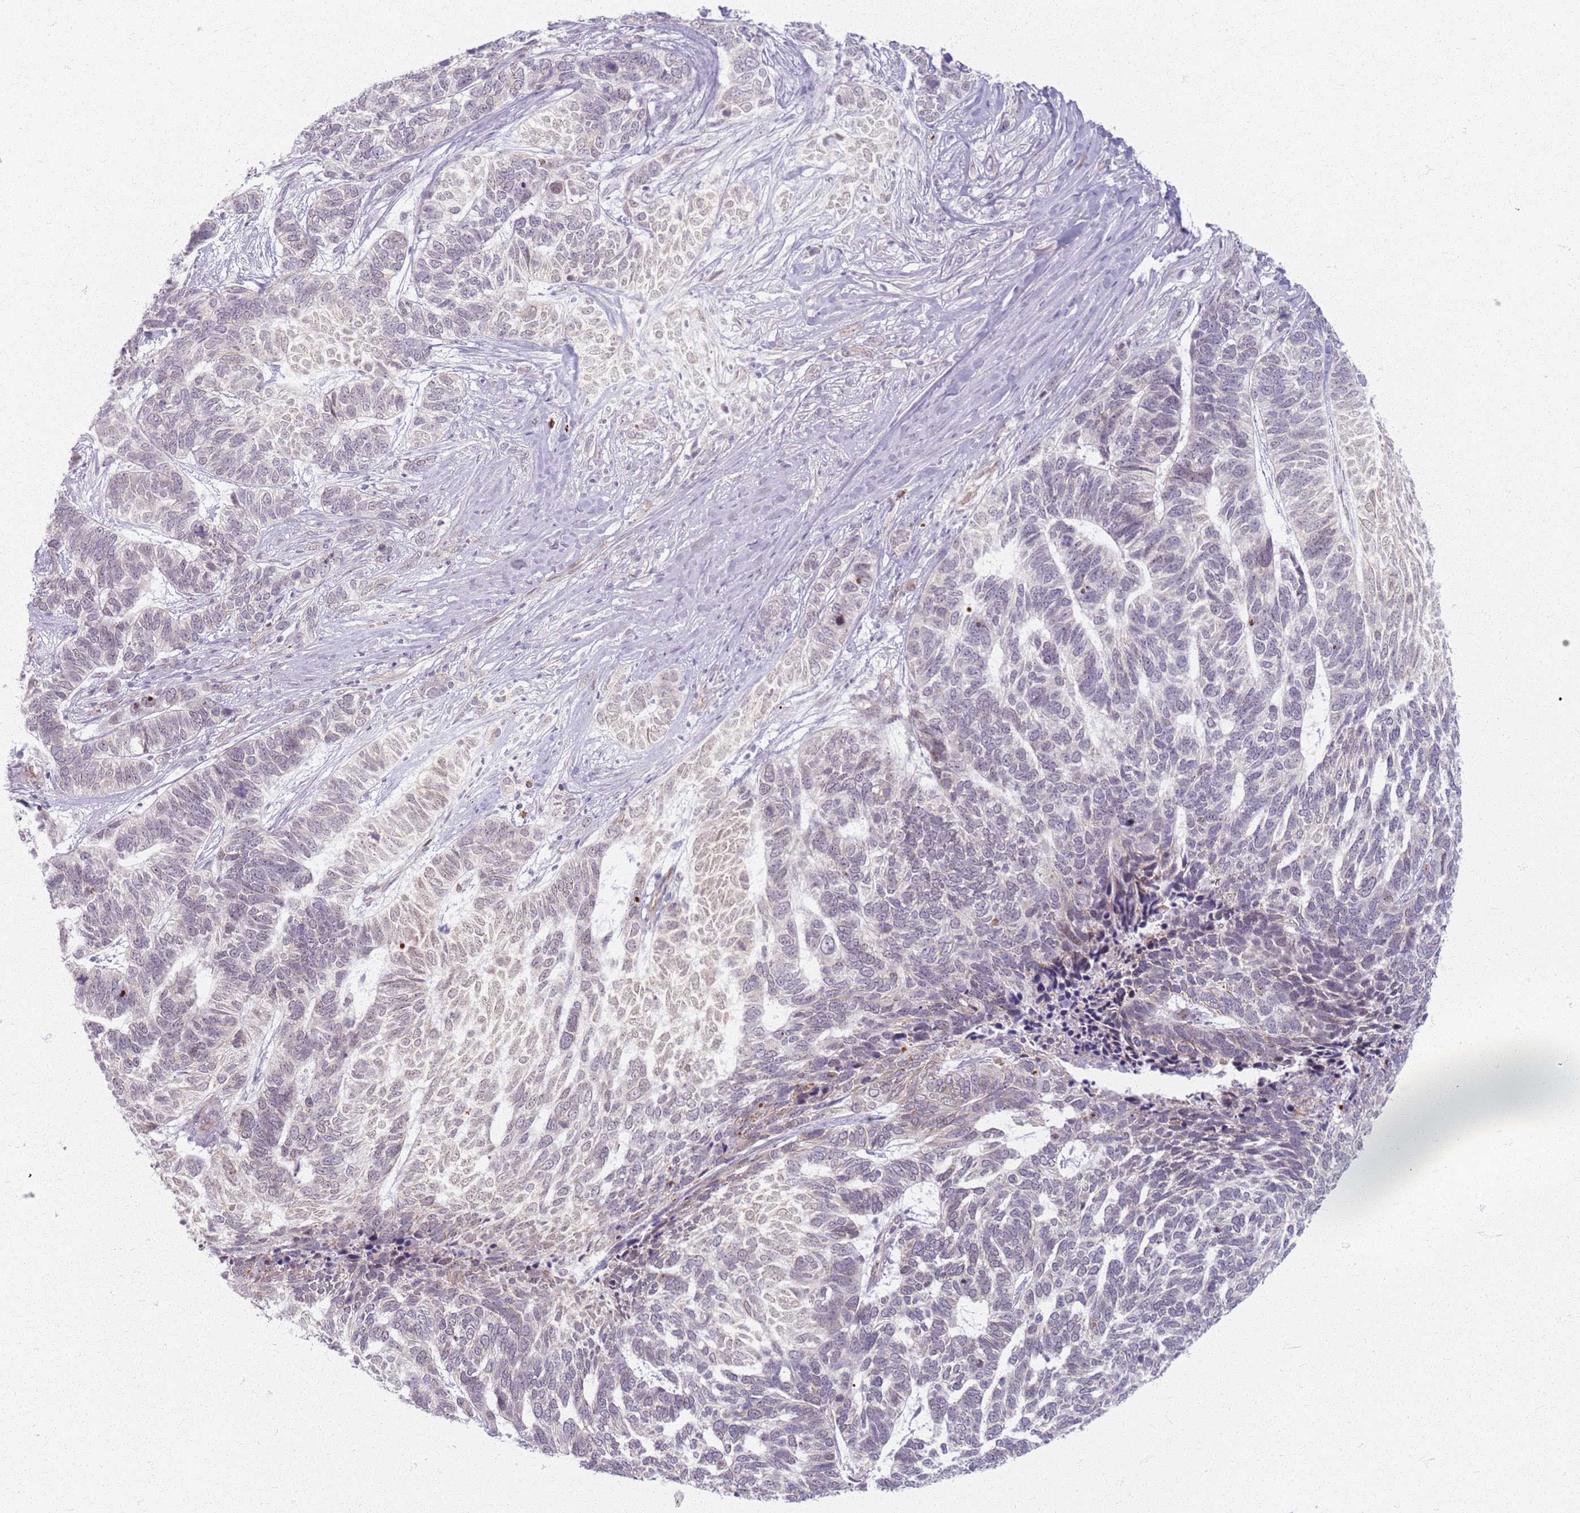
{"staining": {"intensity": "weak", "quantity": "<25%", "location": "nuclear"}, "tissue": "skin cancer", "cell_type": "Tumor cells", "image_type": "cancer", "snomed": [{"axis": "morphology", "description": "Basal cell carcinoma"}, {"axis": "topography", "description": "Skin"}], "caption": "IHC micrograph of neoplastic tissue: human skin cancer stained with DAB (3,3'-diaminobenzidine) displays no significant protein expression in tumor cells. (Brightfield microscopy of DAB immunohistochemistry (IHC) at high magnification).", "gene": "KCNA5", "patient": {"sex": "female", "age": 65}}